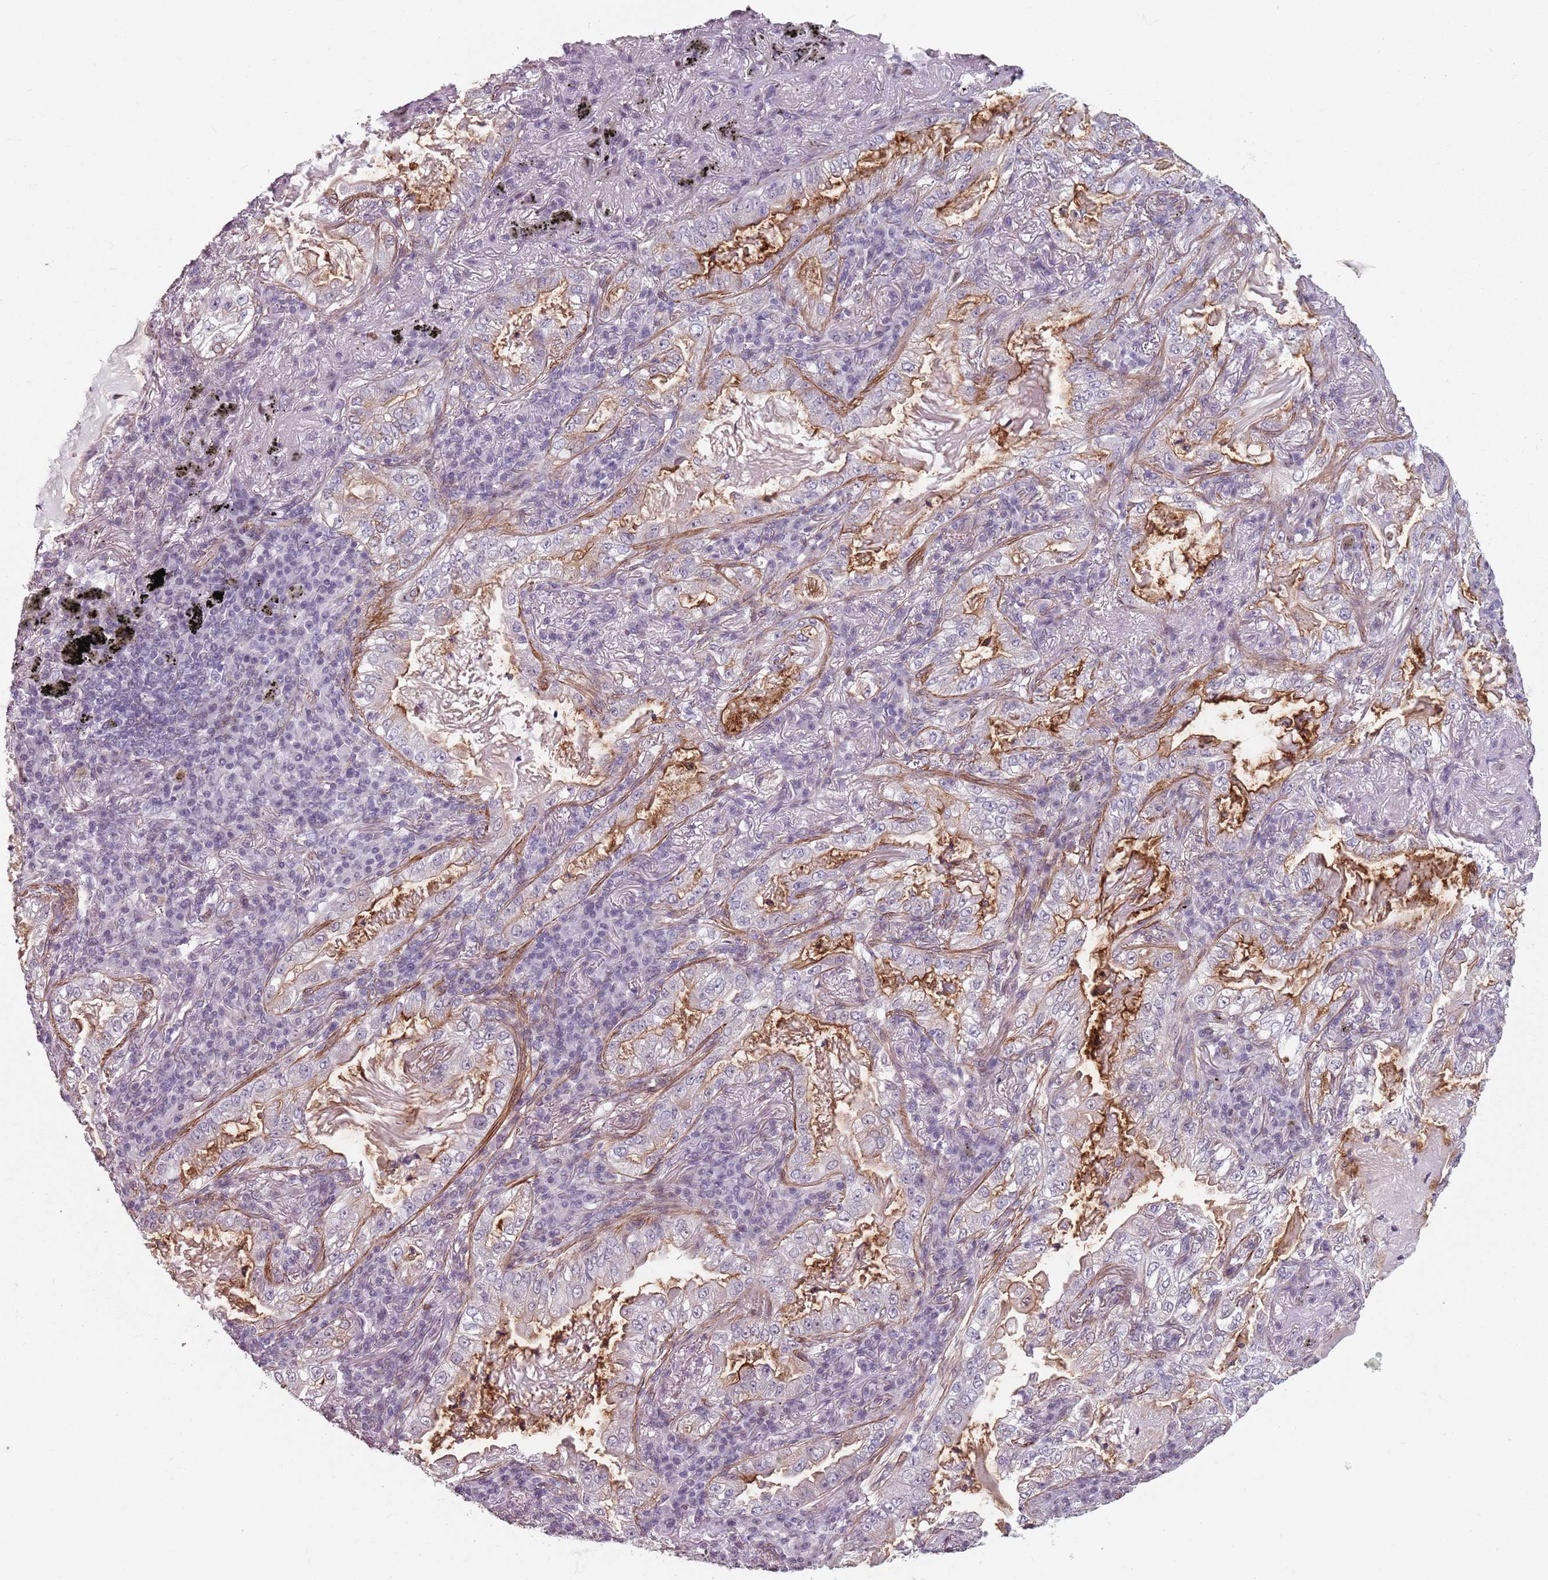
{"staining": {"intensity": "weak", "quantity": "<25%", "location": "cytoplasmic/membranous"}, "tissue": "lung cancer", "cell_type": "Tumor cells", "image_type": "cancer", "snomed": [{"axis": "morphology", "description": "Adenocarcinoma, NOS"}, {"axis": "topography", "description": "Lung"}], "caption": "High magnification brightfield microscopy of adenocarcinoma (lung) stained with DAB (brown) and counterstained with hematoxylin (blue): tumor cells show no significant staining. Brightfield microscopy of immunohistochemistry (IHC) stained with DAB (3,3'-diaminobenzidine) (brown) and hematoxylin (blue), captured at high magnification.", "gene": "TMC4", "patient": {"sex": "female", "age": 73}}